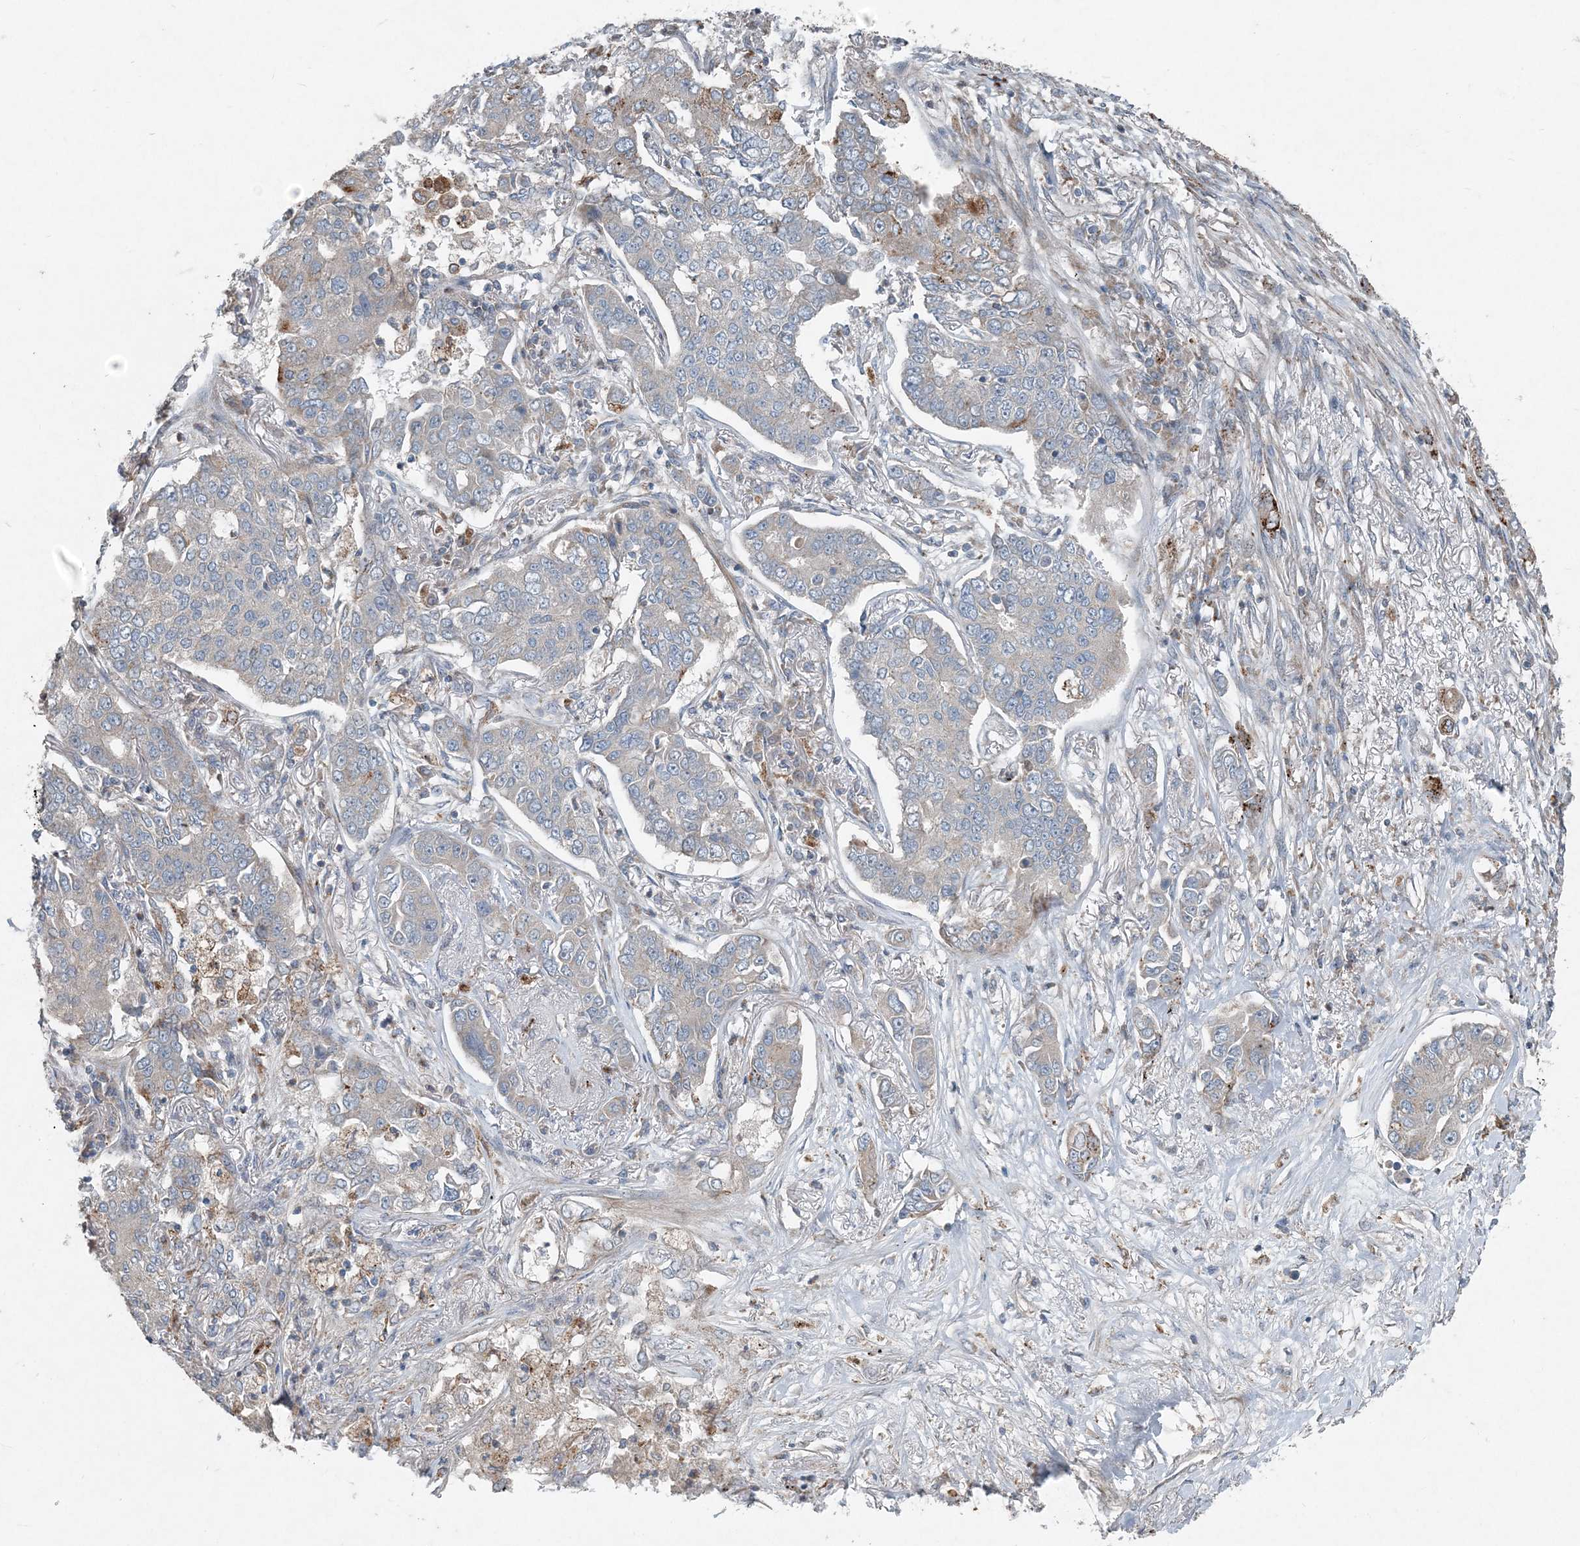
{"staining": {"intensity": "weak", "quantity": "<25%", "location": "cytoplasmic/membranous"}, "tissue": "lung cancer", "cell_type": "Tumor cells", "image_type": "cancer", "snomed": [{"axis": "morphology", "description": "Adenocarcinoma, NOS"}, {"axis": "topography", "description": "Lung"}], "caption": "This is an IHC image of adenocarcinoma (lung). There is no staining in tumor cells.", "gene": "INTU", "patient": {"sex": "male", "age": 49}}